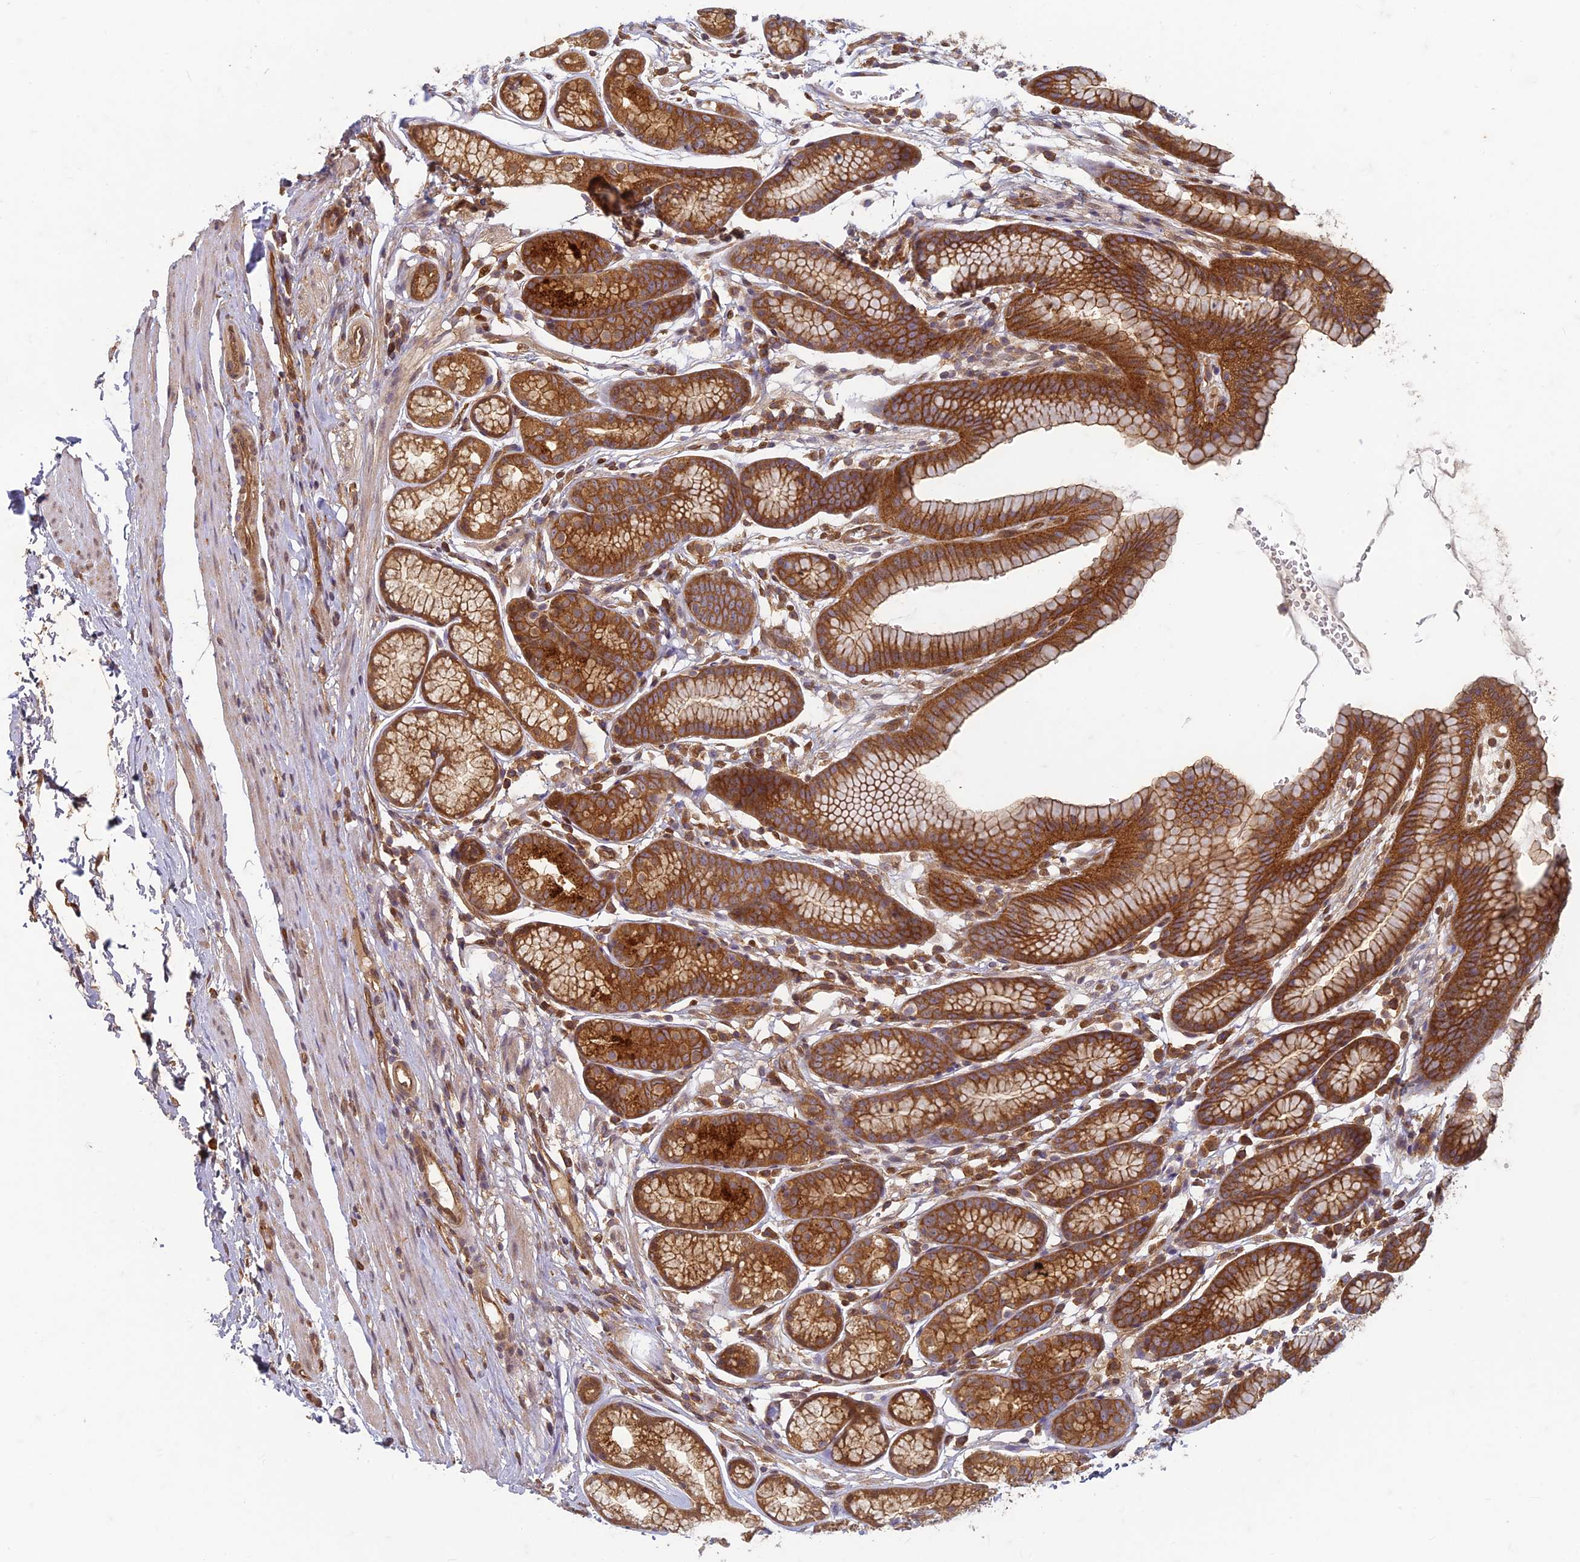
{"staining": {"intensity": "strong", "quantity": ">75%", "location": "cytoplasmic/membranous,nuclear"}, "tissue": "stomach", "cell_type": "Glandular cells", "image_type": "normal", "snomed": [{"axis": "morphology", "description": "Normal tissue, NOS"}, {"axis": "topography", "description": "Stomach"}], "caption": "Immunohistochemical staining of normal stomach shows high levels of strong cytoplasmic/membranous,nuclear positivity in approximately >75% of glandular cells. (IHC, brightfield microscopy, high magnification).", "gene": "TCF25", "patient": {"sex": "male", "age": 42}}